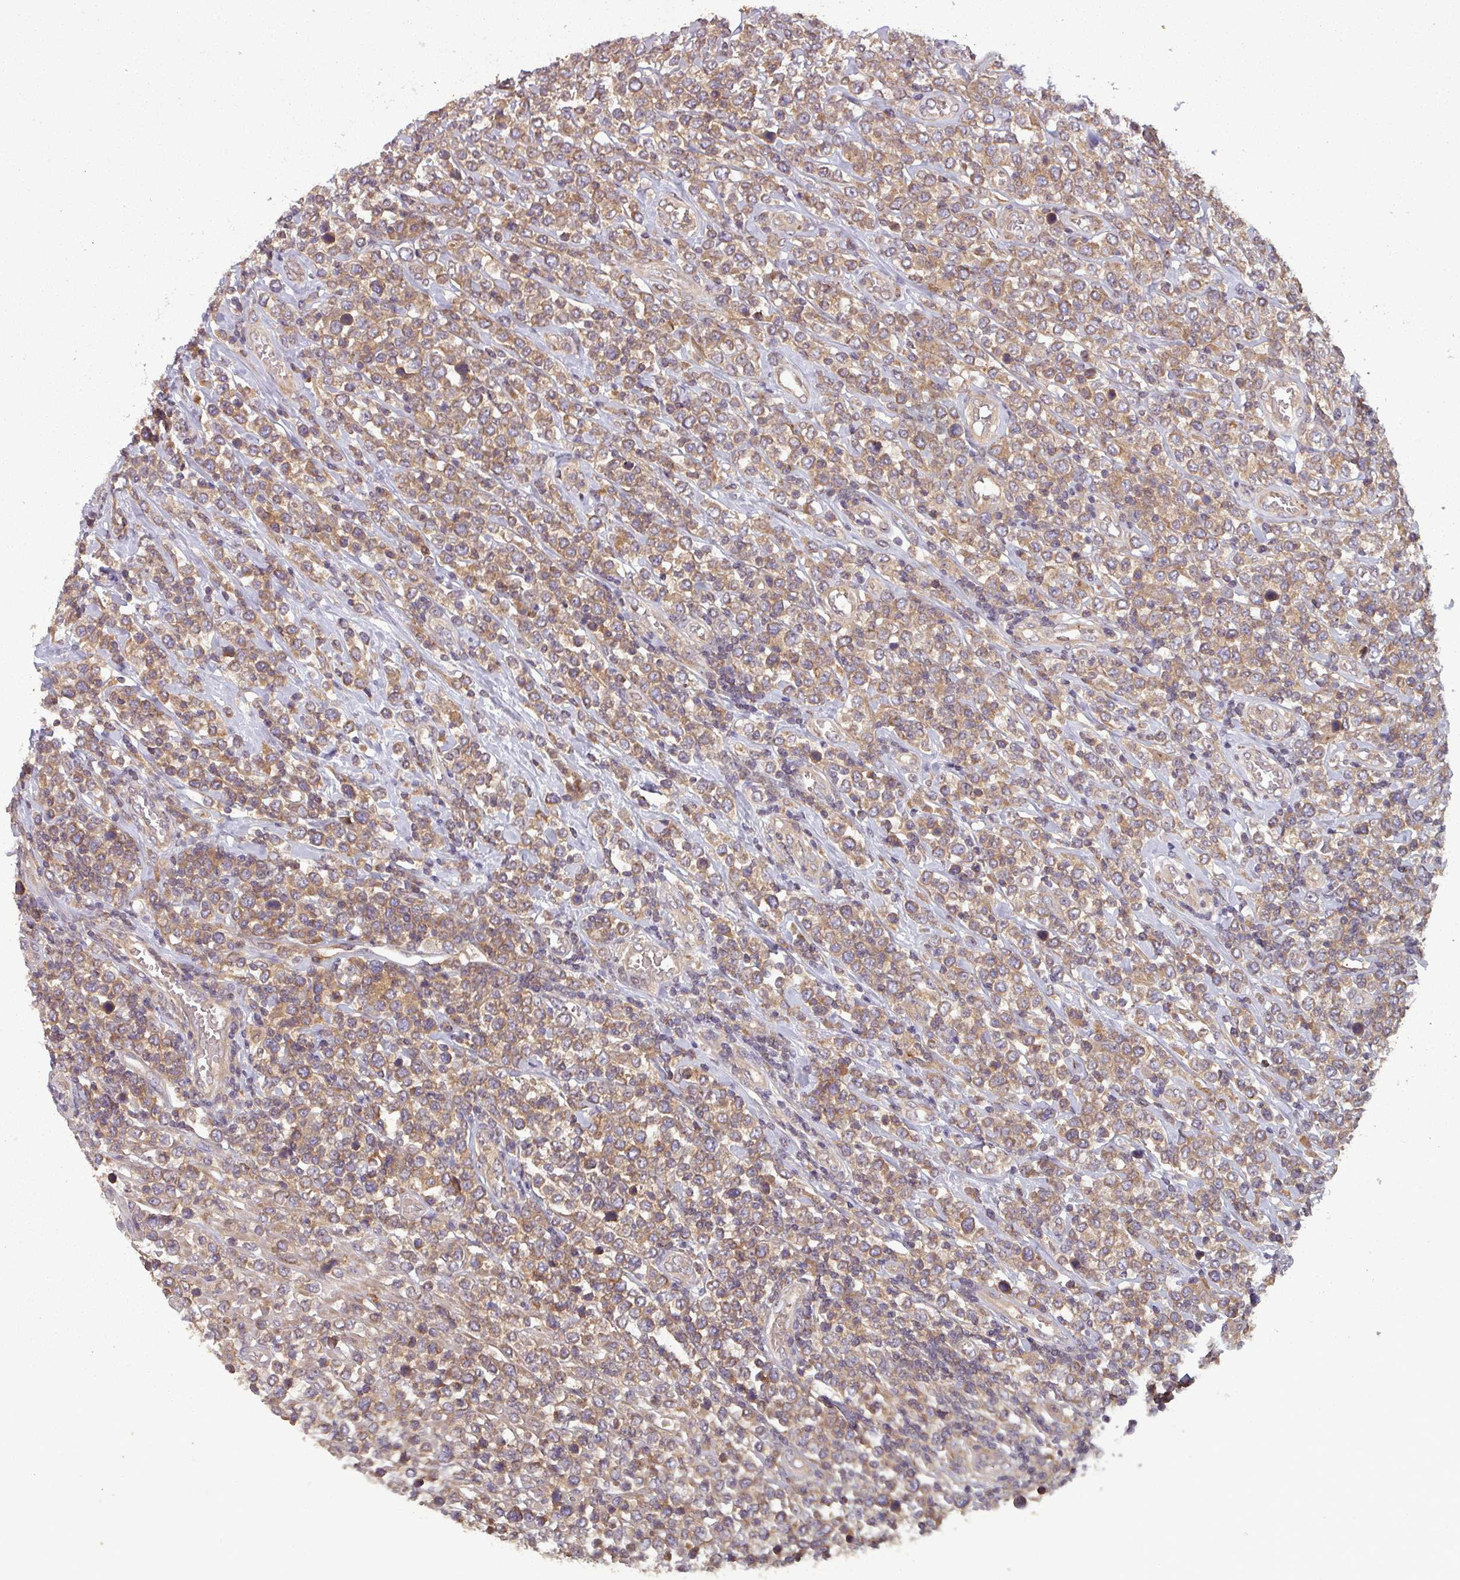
{"staining": {"intensity": "moderate", "quantity": ">75%", "location": "cytoplasmic/membranous"}, "tissue": "lymphoma", "cell_type": "Tumor cells", "image_type": "cancer", "snomed": [{"axis": "morphology", "description": "Malignant lymphoma, non-Hodgkin's type, High grade"}, {"axis": "topography", "description": "Soft tissue"}], "caption": "An image of malignant lymphoma, non-Hodgkin's type (high-grade) stained for a protein exhibits moderate cytoplasmic/membranous brown staining in tumor cells. (brown staining indicates protein expression, while blue staining denotes nuclei).", "gene": "GSKIP", "patient": {"sex": "female", "age": 56}}